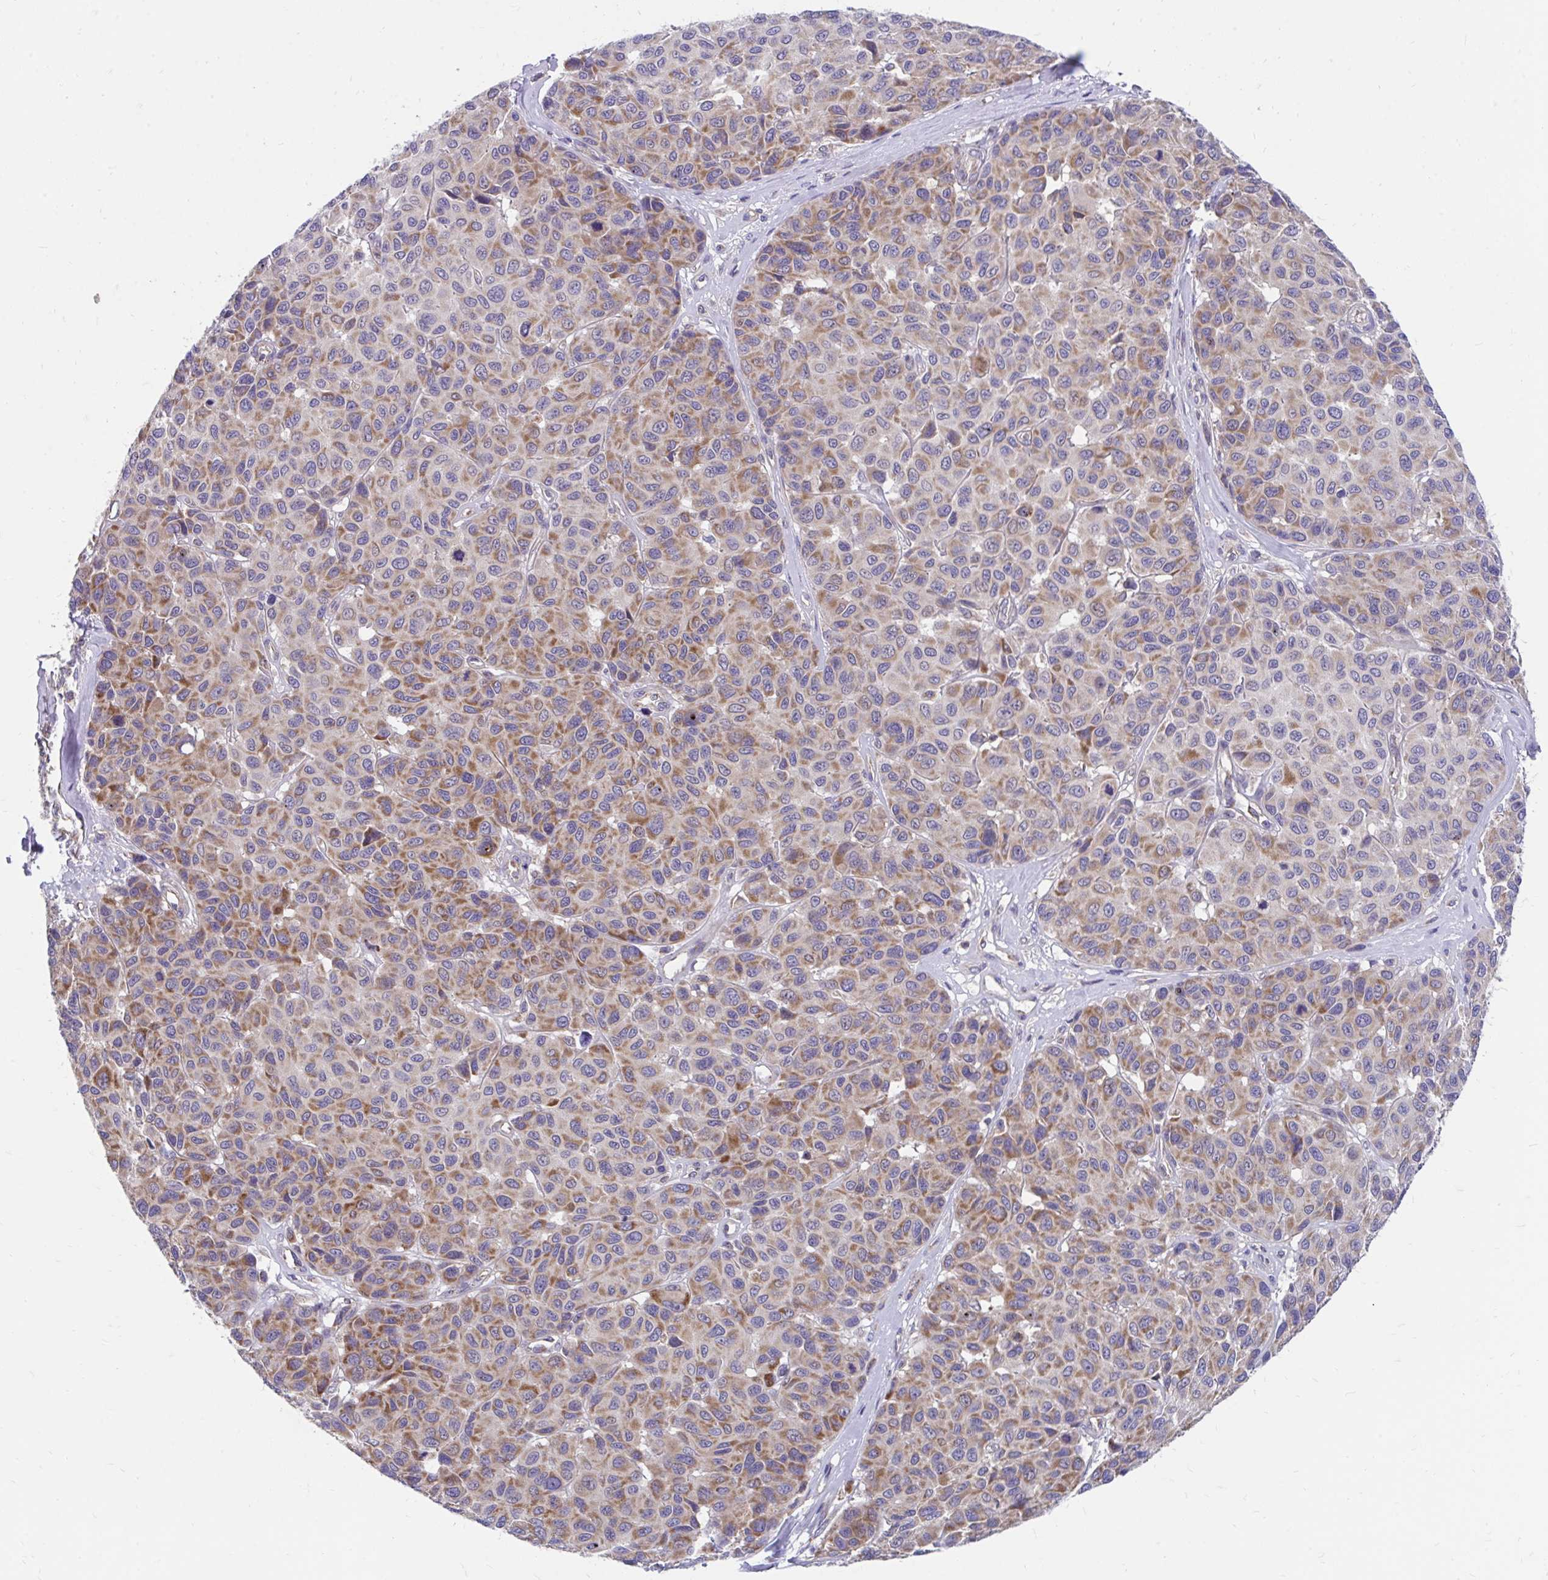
{"staining": {"intensity": "moderate", "quantity": "25%-75%", "location": "cytoplasmic/membranous"}, "tissue": "melanoma", "cell_type": "Tumor cells", "image_type": "cancer", "snomed": [{"axis": "morphology", "description": "Malignant melanoma, NOS"}, {"axis": "topography", "description": "Skin"}], "caption": "A high-resolution photomicrograph shows immunohistochemistry (IHC) staining of malignant melanoma, which demonstrates moderate cytoplasmic/membranous positivity in approximately 25%-75% of tumor cells. (Brightfield microscopy of DAB IHC at high magnification).", "gene": "FHIP1B", "patient": {"sex": "female", "age": 66}}